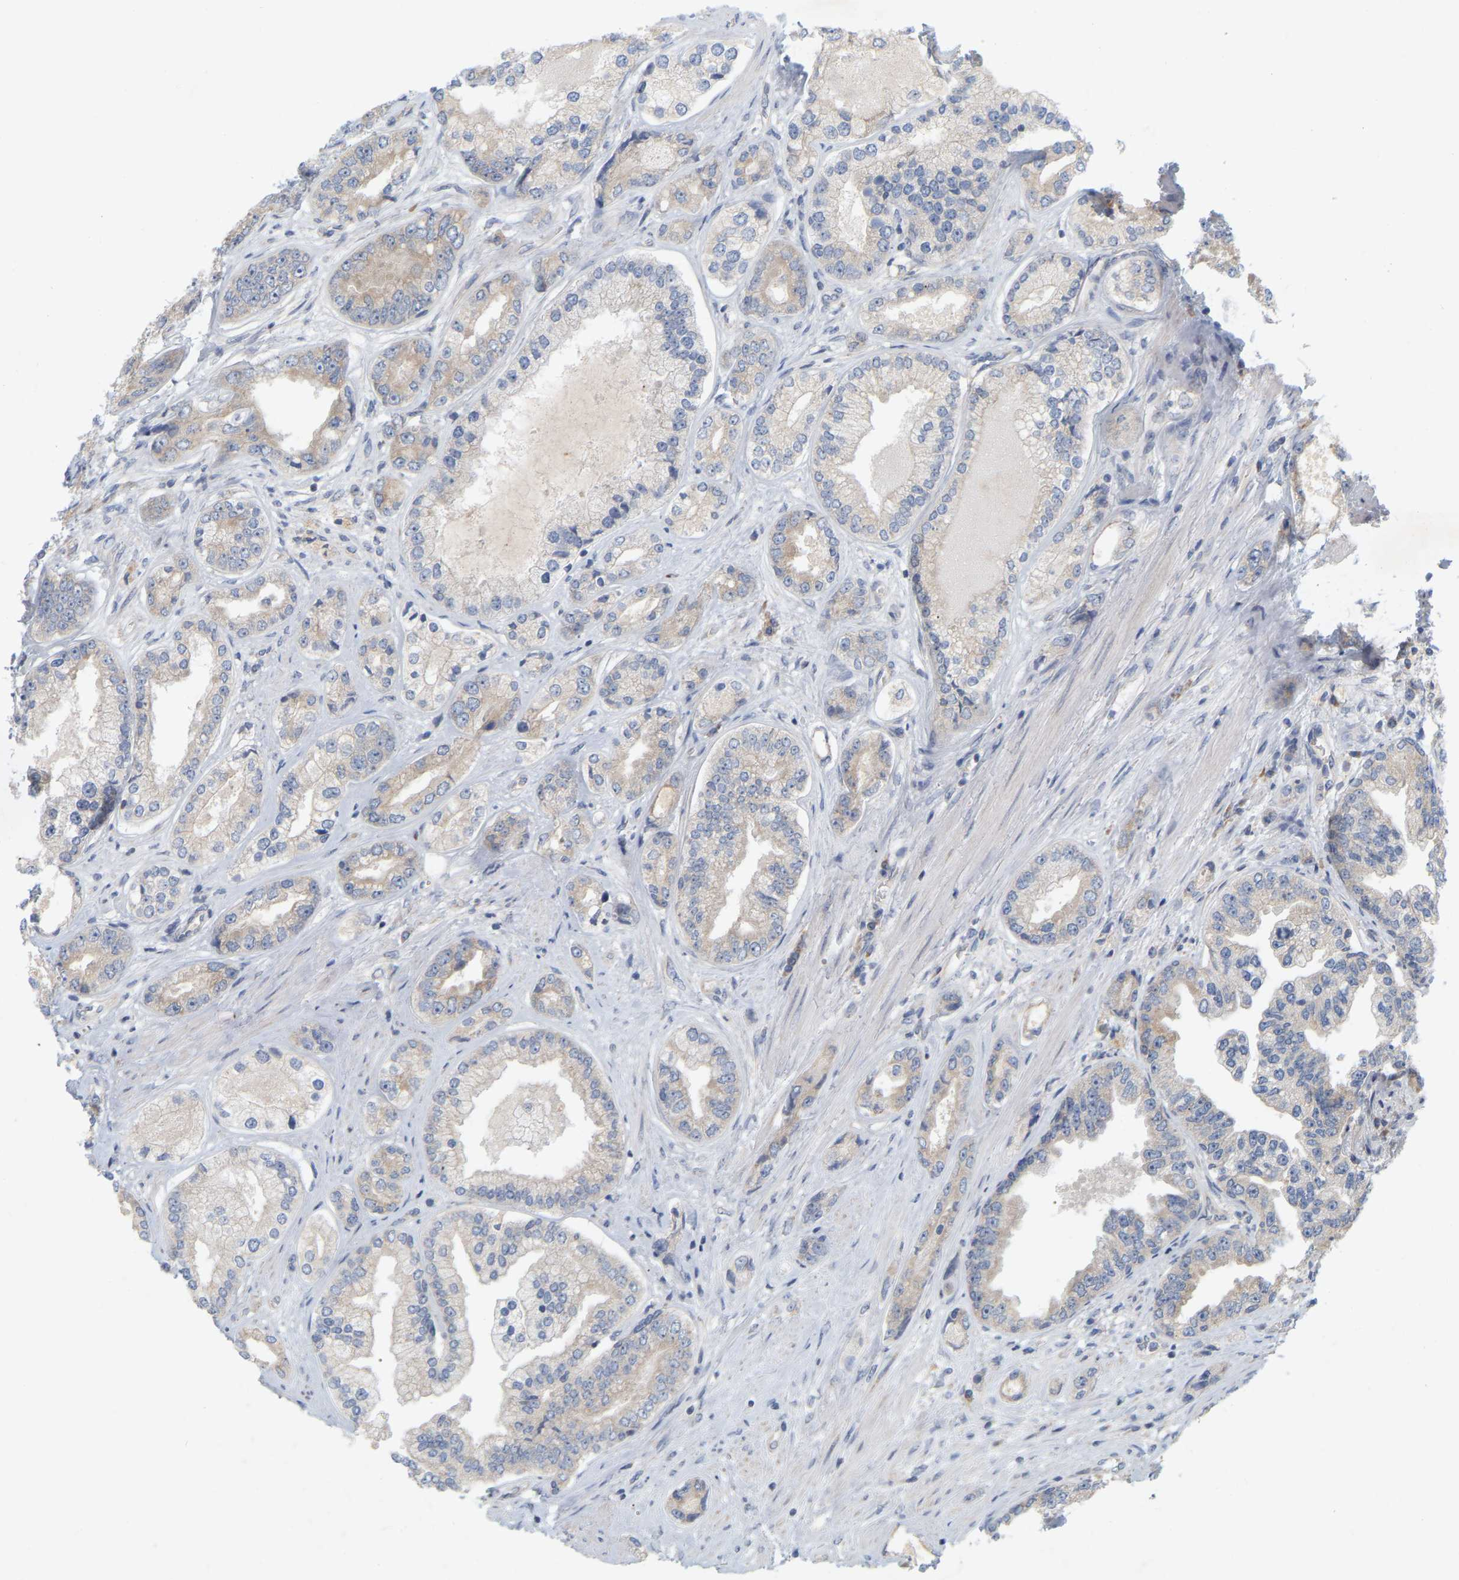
{"staining": {"intensity": "weak", "quantity": ">75%", "location": "cytoplasmic/membranous"}, "tissue": "prostate cancer", "cell_type": "Tumor cells", "image_type": "cancer", "snomed": [{"axis": "morphology", "description": "Adenocarcinoma, High grade"}, {"axis": "topography", "description": "Prostate"}], "caption": "The histopathology image reveals staining of prostate cancer, revealing weak cytoplasmic/membranous protein staining (brown color) within tumor cells.", "gene": "MINDY4", "patient": {"sex": "male", "age": 61}}